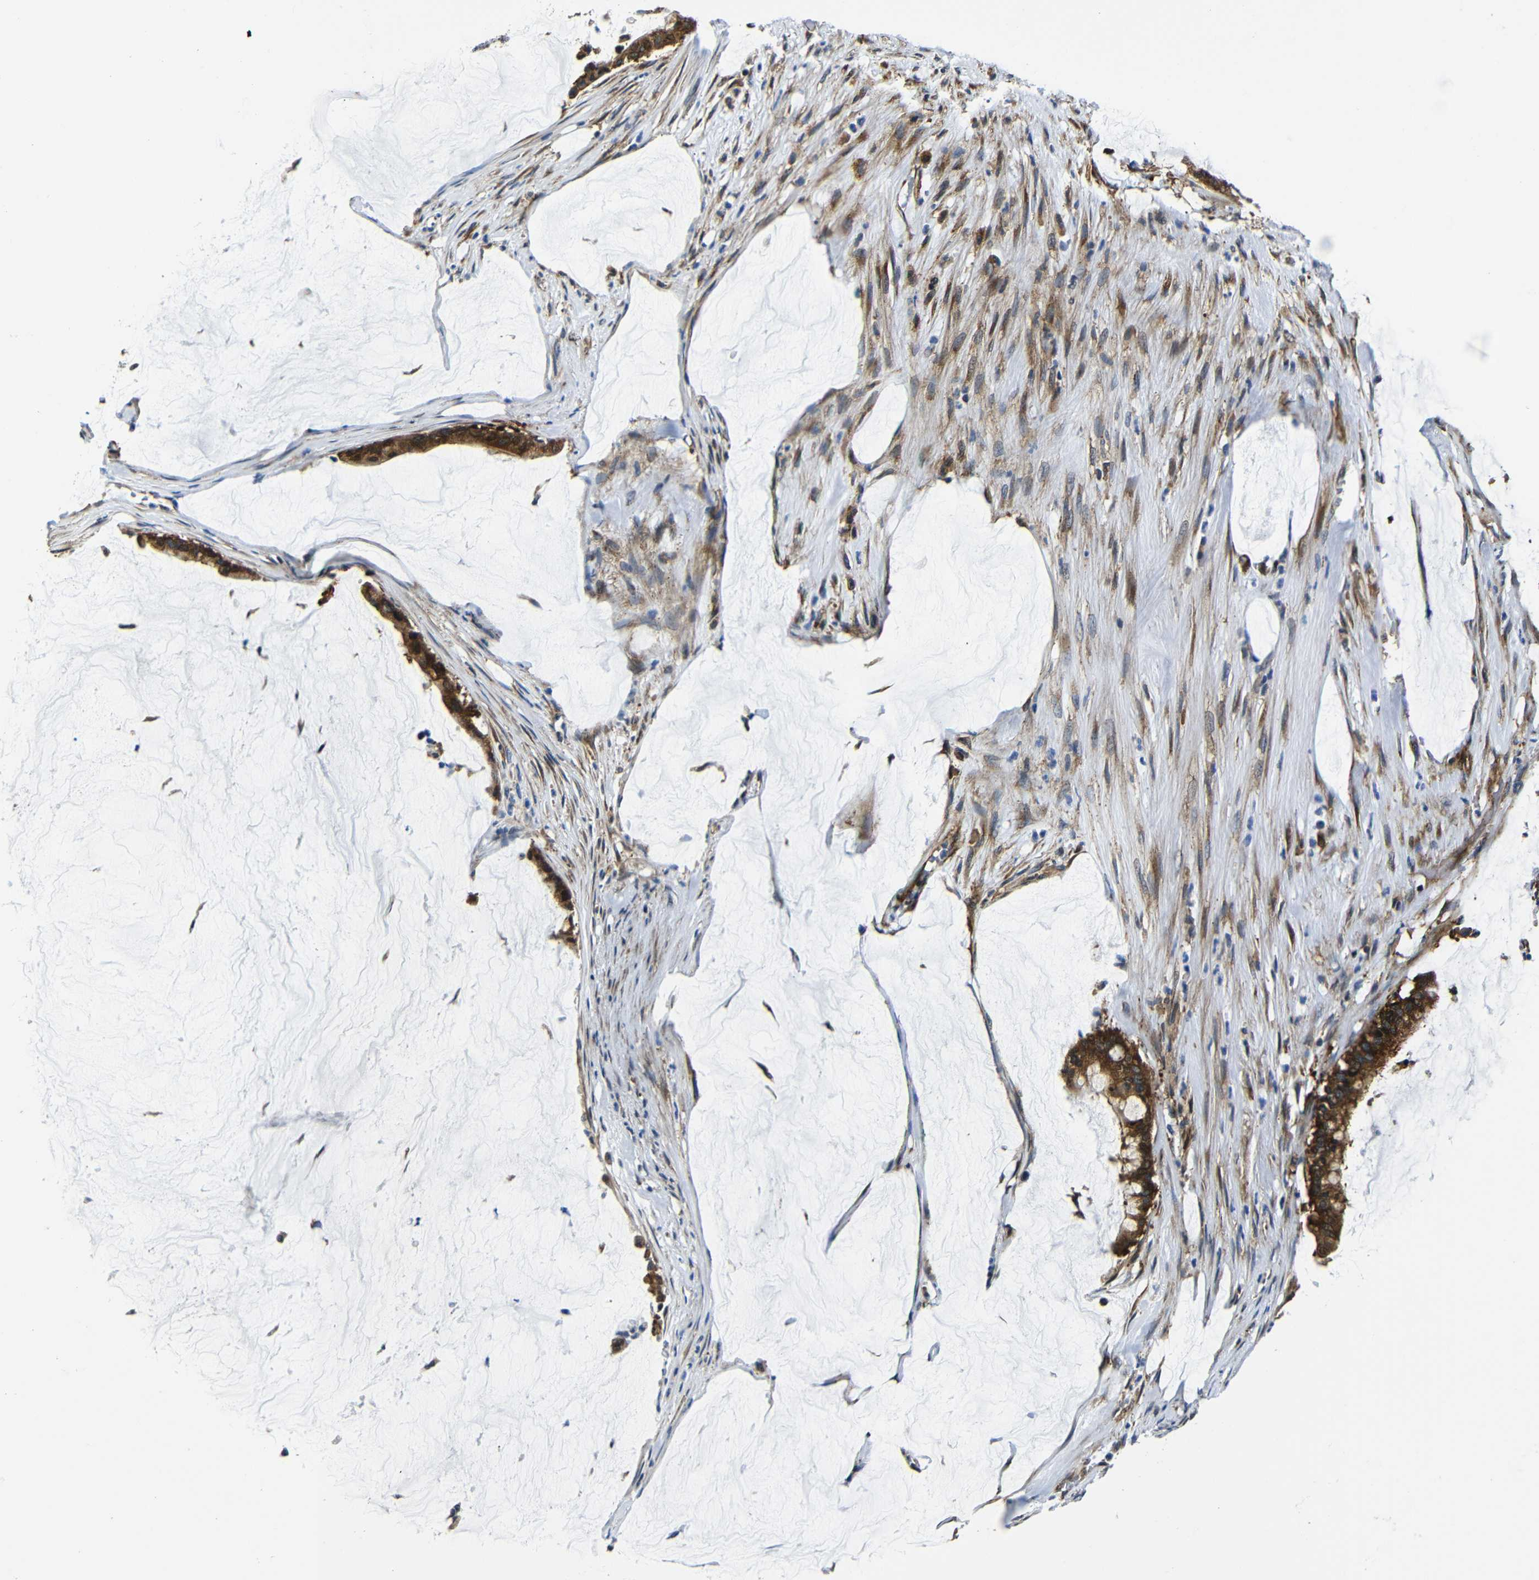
{"staining": {"intensity": "strong", "quantity": ">75%", "location": "cytoplasmic/membranous"}, "tissue": "pancreatic cancer", "cell_type": "Tumor cells", "image_type": "cancer", "snomed": [{"axis": "morphology", "description": "Adenocarcinoma, NOS"}, {"axis": "topography", "description": "Pancreas"}], "caption": "Protein expression analysis of pancreatic adenocarcinoma displays strong cytoplasmic/membranous positivity in approximately >75% of tumor cells.", "gene": "ABCE1", "patient": {"sex": "male", "age": 41}}